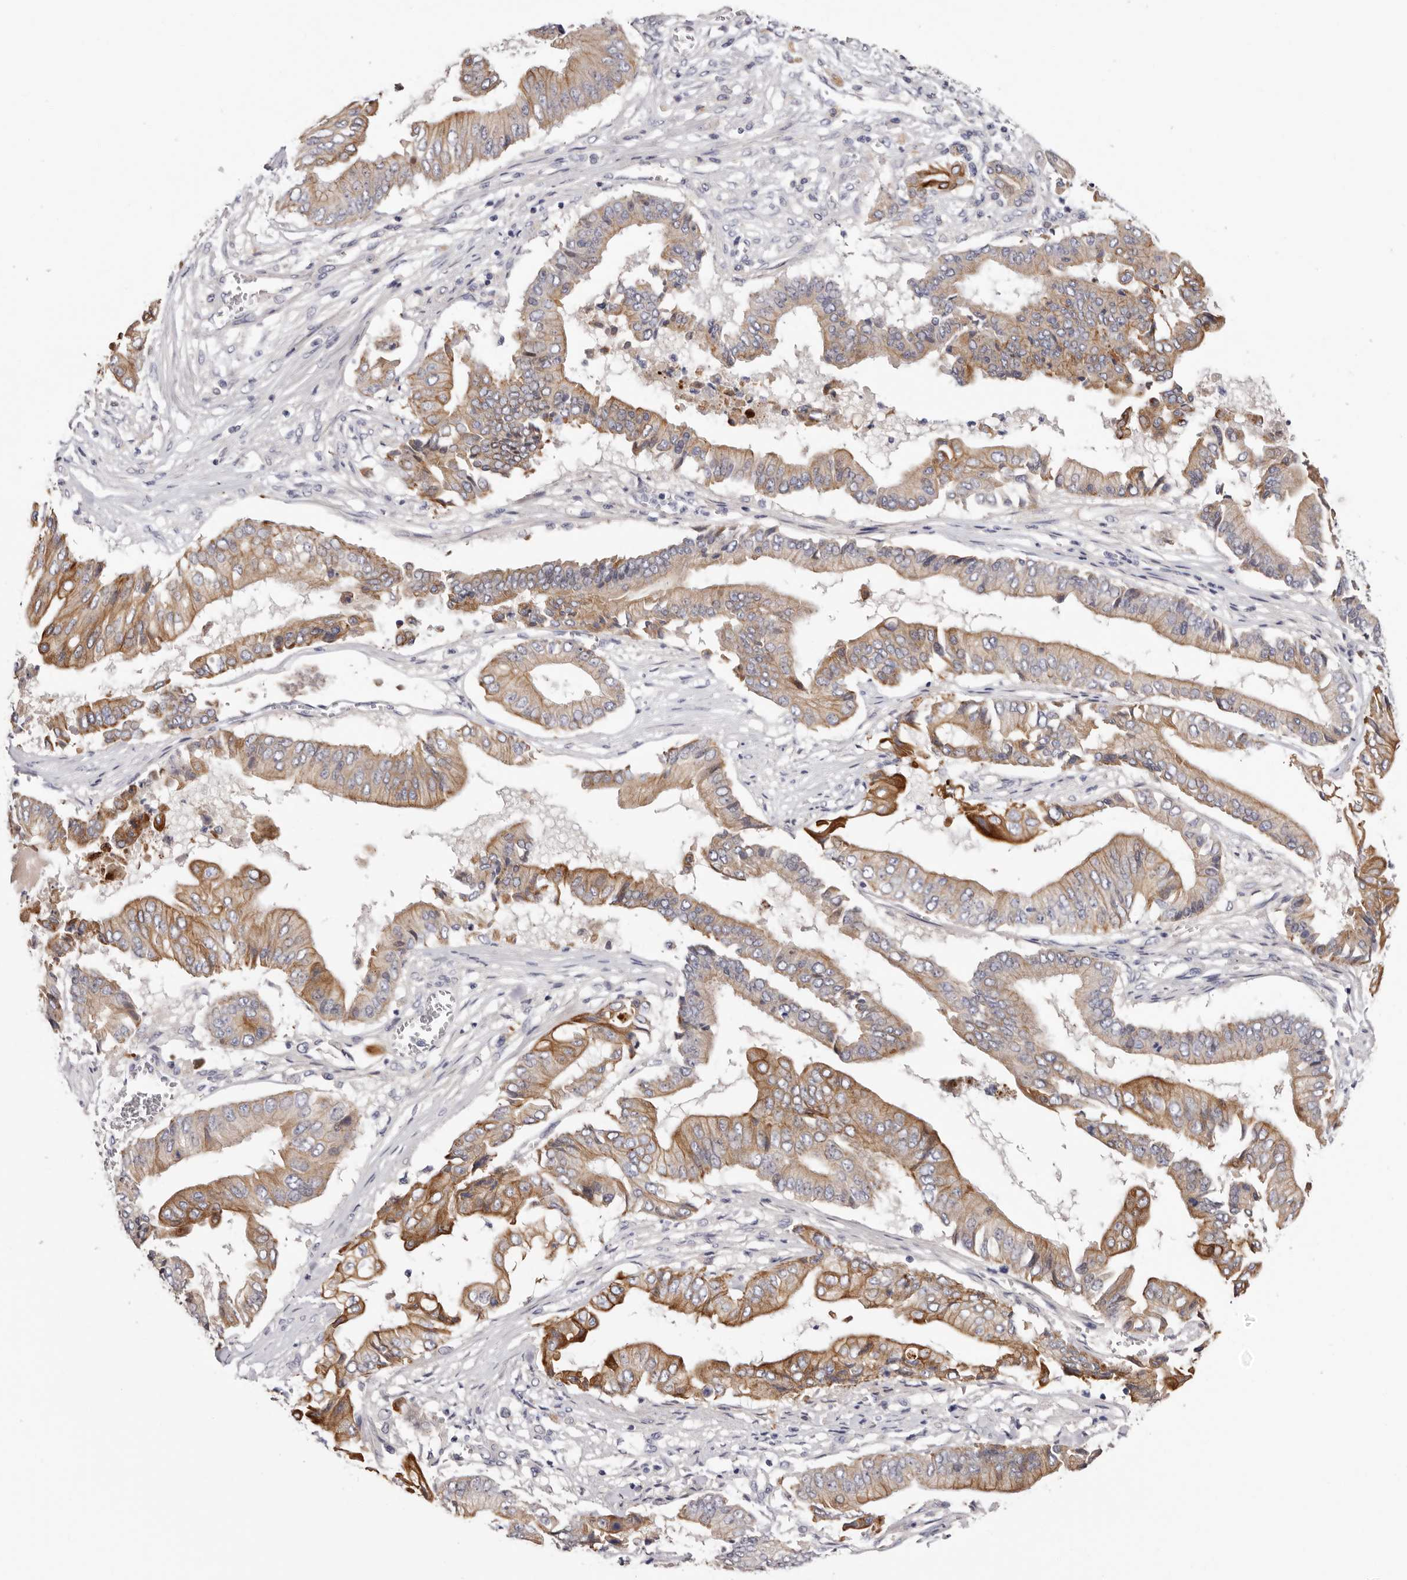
{"staining": {"intensity": "moderate", "quantity": ">75%", "location": "cytoplasmic/membranous"}, "tissue": "pancreatic cancer", "cell_type": "Tumor cells", "image_type": "cancer", "snomed": [{"axis": "morphology", "description": "Adenocarcinoma, NOS"}, {"axis": "topography", "description": "Pancreas"}], "caption": "DAB immunohistochemical staining of human adenocarcinoma (pancreatic) shows moderate cytoplasmic/membranous protein positivity in about >75% of tumor cells. The staining is performed using DAB brown chromogen to label protein expression. The nuclei are counter-stained blue using hematoxylin.", "gene": "STK16", "patient": {"sex": "female", "age": 77}}